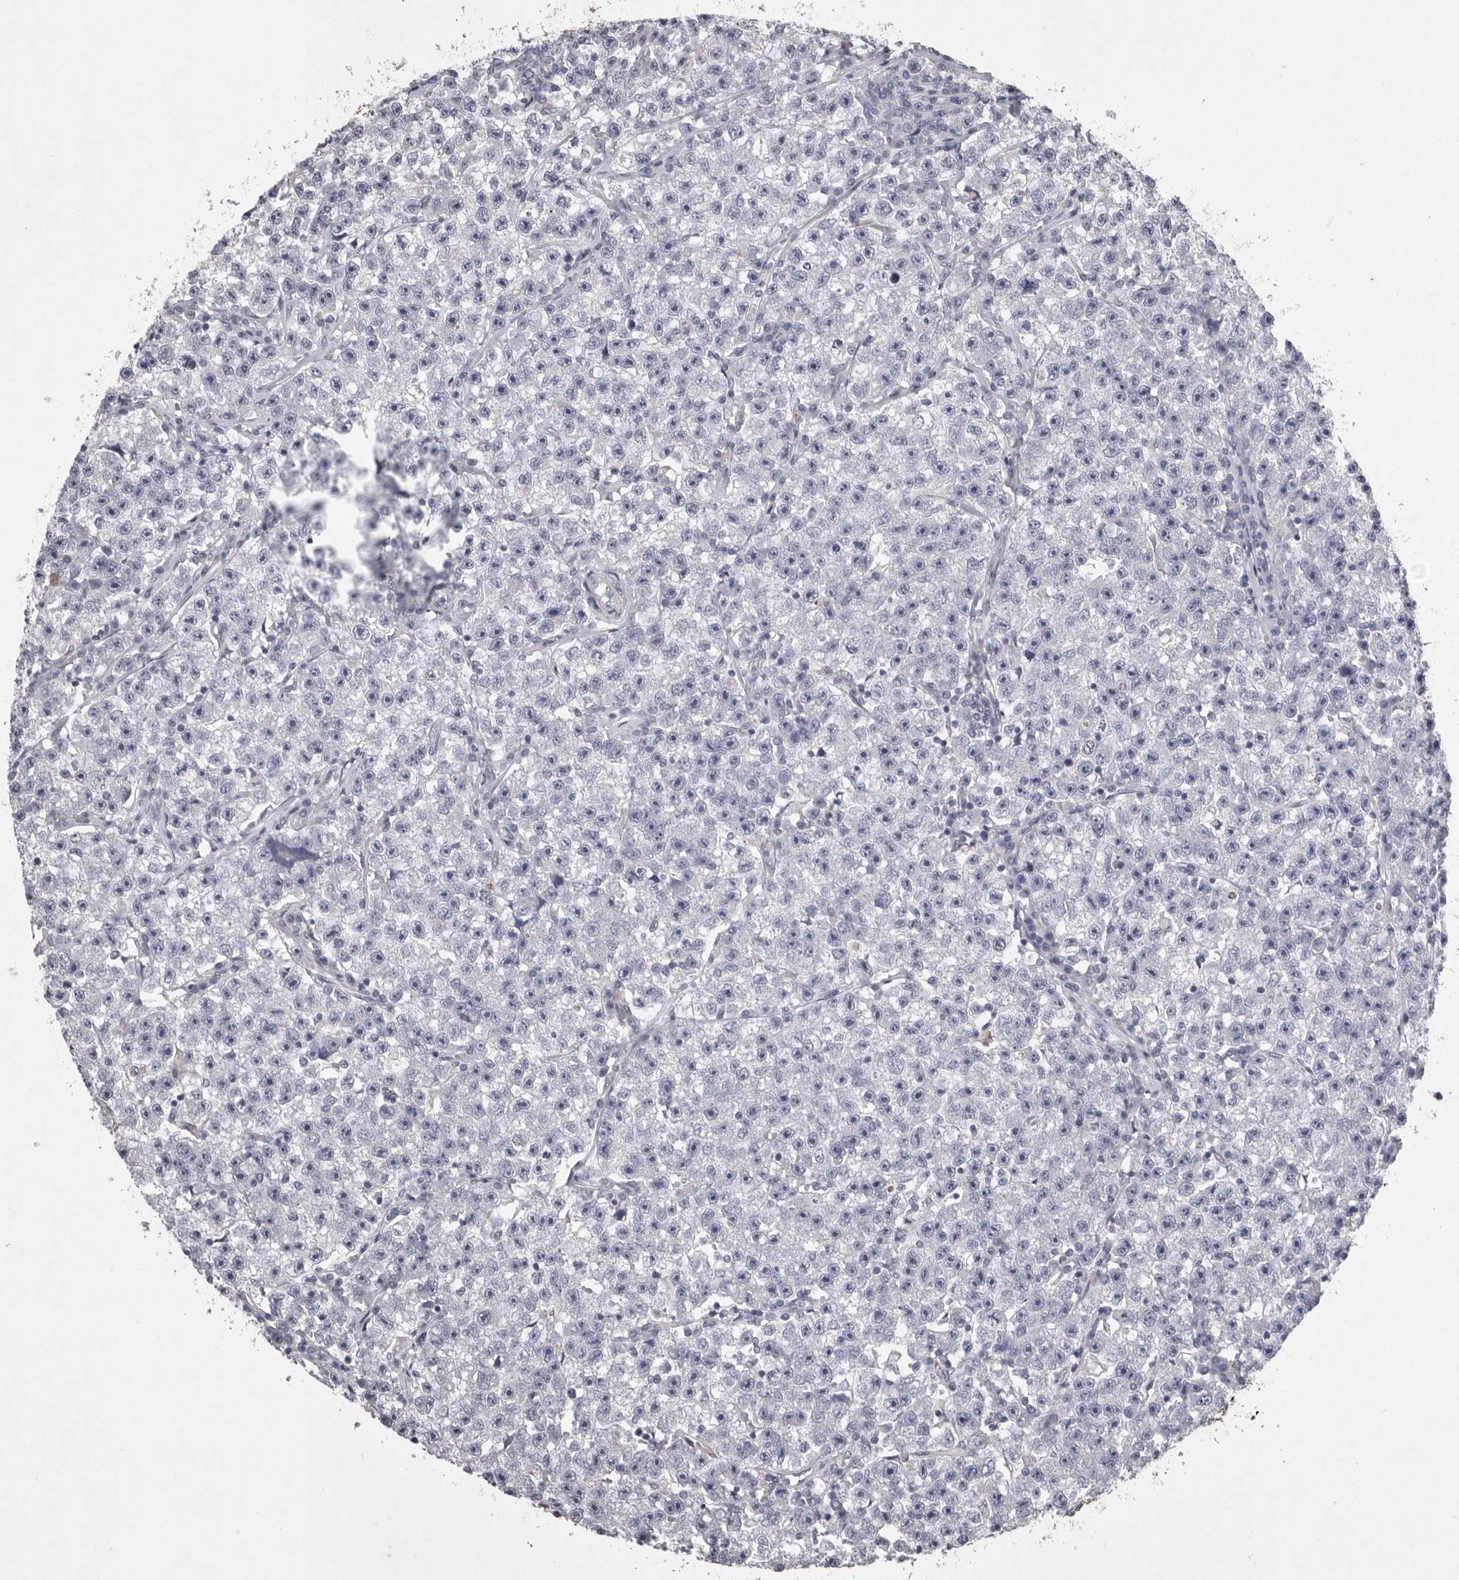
{"staining": {"intensity": "negative", "quantity": "none", "location": "none"}, "tissue": "testis cancer", "cell_type": "Tumor cells", "image_type": "cancer", "snomed": [{"axis": "morphology", "description": "Seminoma, NOS"}, {"axis": "topography", "description": "Testis"}], "caption": "This is an IHC micrograph of testis cancer (seminoma). There is no staining in tumor cells.", "gene": "NKAIN4", "patient": {"sex": "male", "age": 22}}